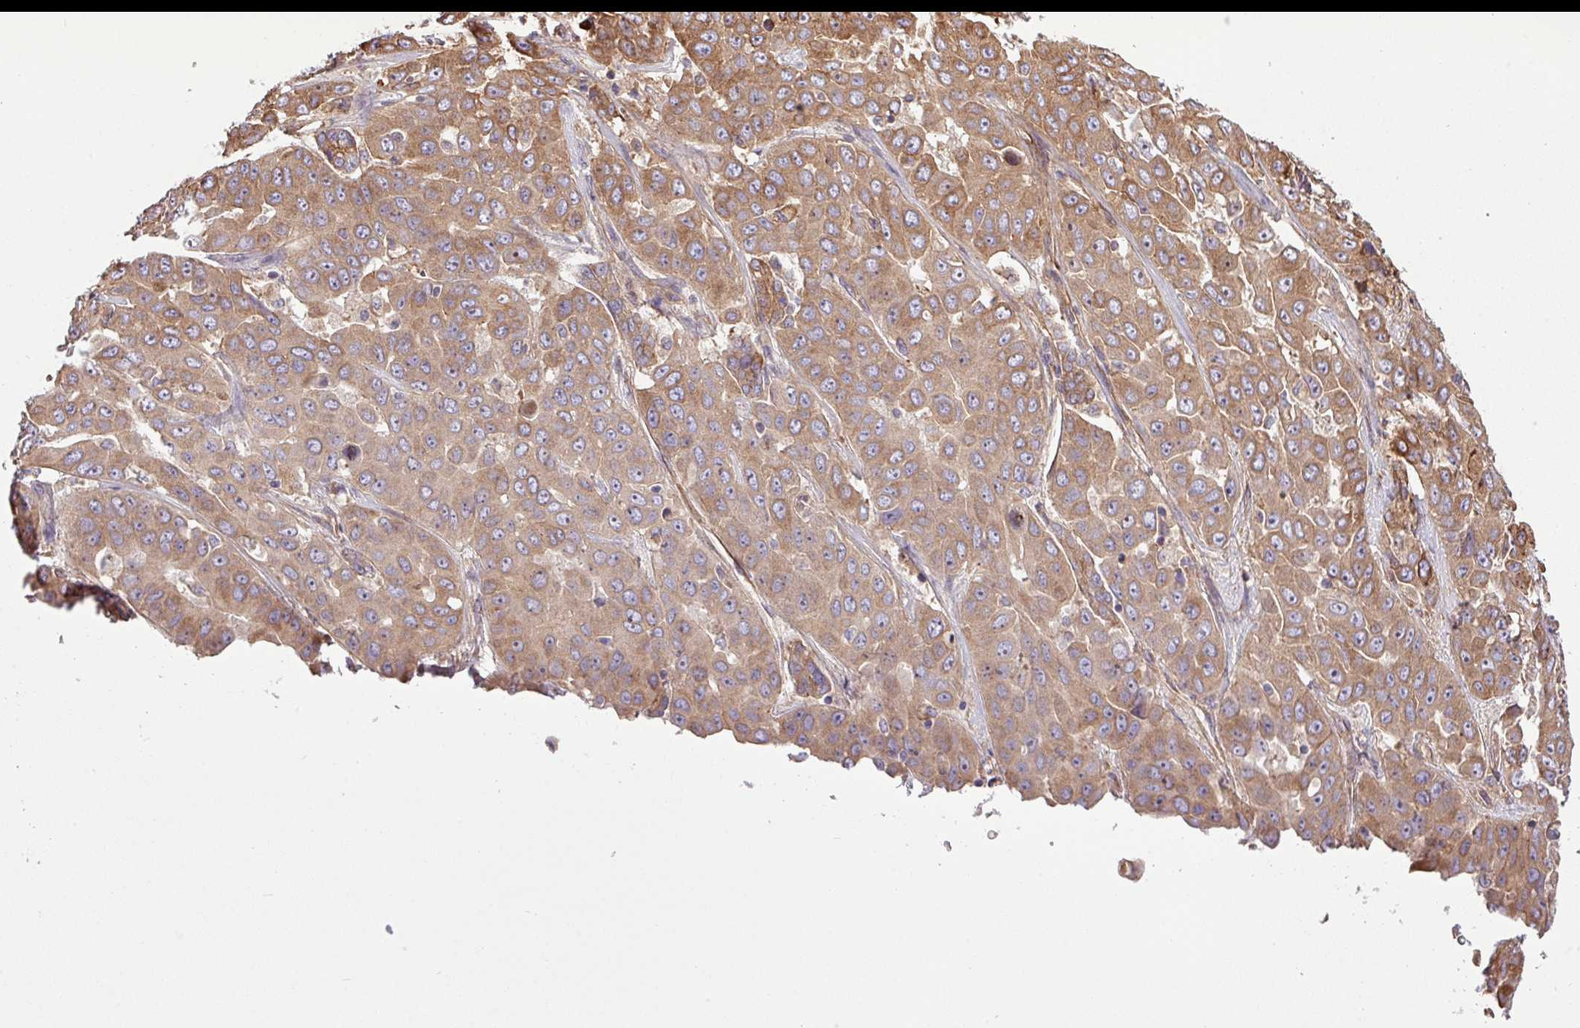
{"staining": {"intensity": "moderate", "quantity": ">75%", "location": "cytoplasmic/membranous"}, "tissue": "liver cancer", "cell_type": "Tumor cells", "image_type": "cancer", "snomed": [{"axis": "morphology", "description": "Cholangiocarcinoma"}, {"axis": "topography", "description": "Liver"}], "caption": "IHC of liver cholangiocarcinoma exhibits medium levels of moderate cytoplasmic/membranous expression in approximately >75% of tumor cells.", "gene": "ZNF300", "patient": {"sex": "female", "age": 52}}